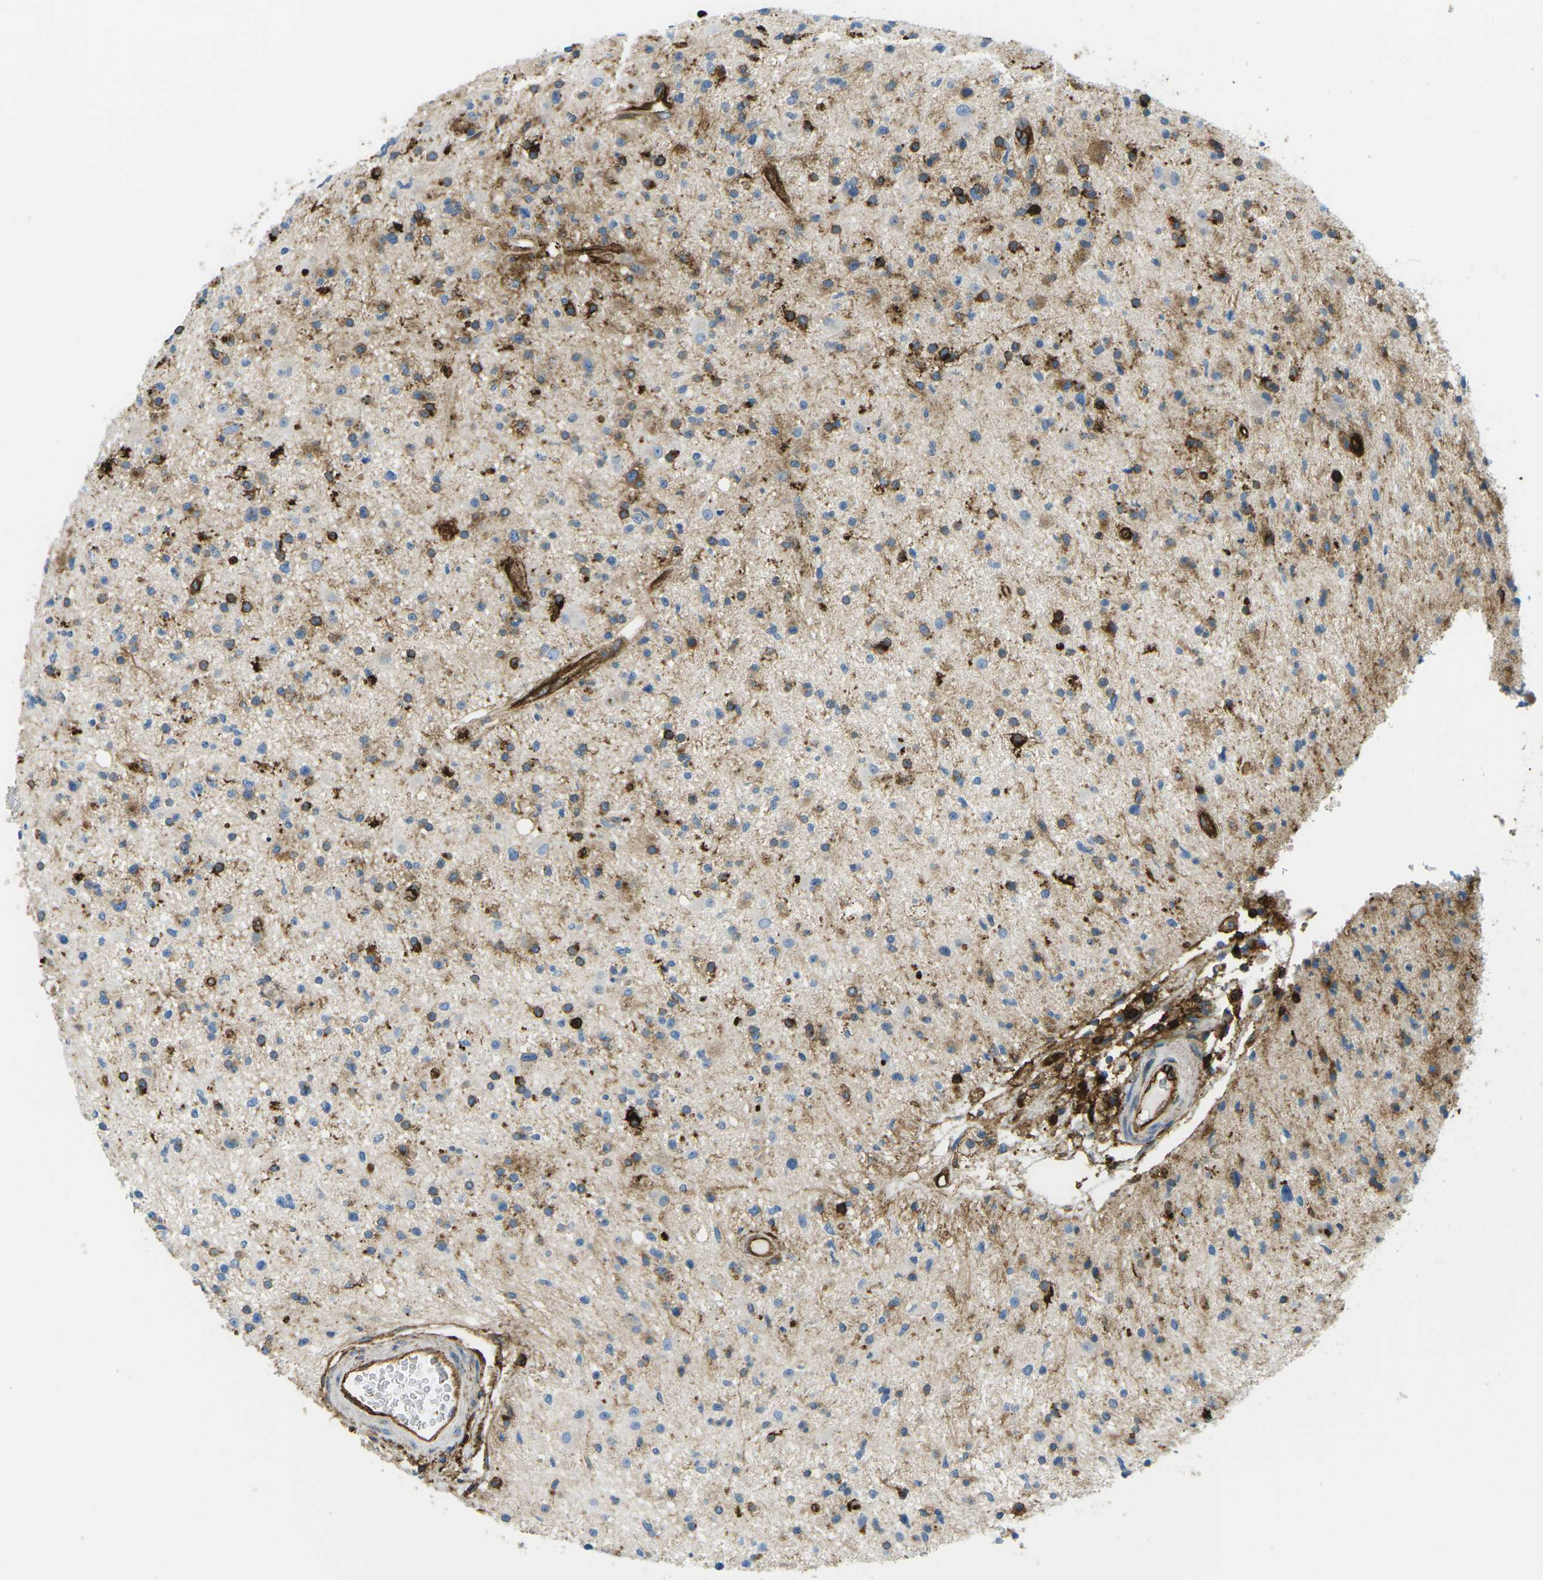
{"staining": {"intensity": "moderate", "quantity": "<25%", "location": "cytoplasmic/membranous"}, "tissue": "glioma", "cell_type": "Tumor cells", "image_type": "cancer", "snomed": [{"axis": "morphology", "description": "Glioma, malignant, High grade"}, {"axis": "topography", "description": "Brain"}], "caption": "Glioma stained with immunohistochemistry shows moderate cytoplasmic/membranous positivity in about <25% of tumor cells.", "gene": "HLA-B", "patient": {"sex": "male", "age": 33}}